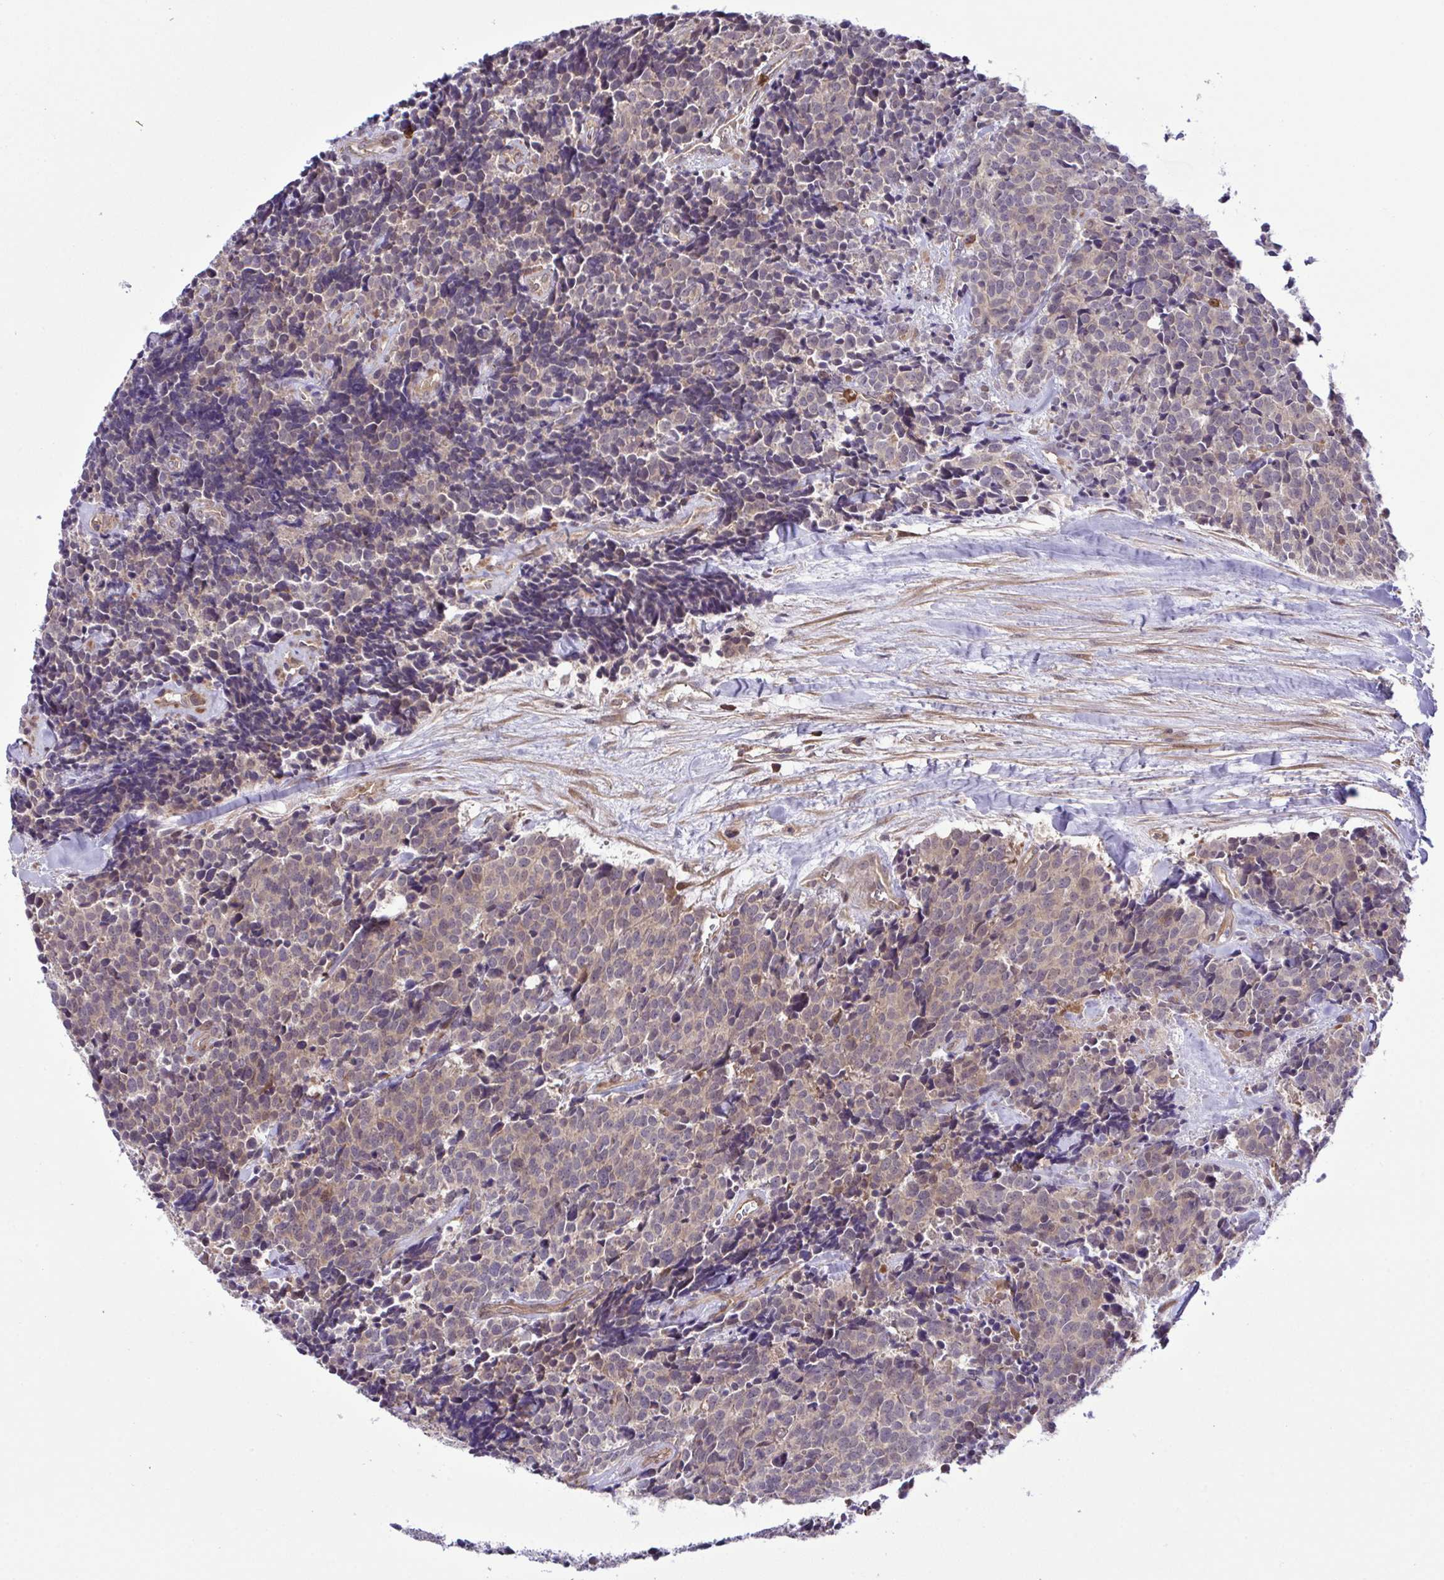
{"staining": {"intensity": "weak", "quantity": "25%-75%", "location": "cytoplasmic/membranous"}, "tissue": "carcinoid", "cell_type": "Tumor cells", "image_type": "cancer", "snomed": [{"axis": "morphology", "description": "Carcinoid, malignant, NOS"}, {"axis": "topography", "description": "Skin"}], "caption": "DAB immunohistochemical staining of carcinoid displays weak cytoplasmic/membranous protein staining in approximately 25%-75% of tumor cells.", "gene": "CMPK1", "patient": {"sex": "female", "age": 79}}